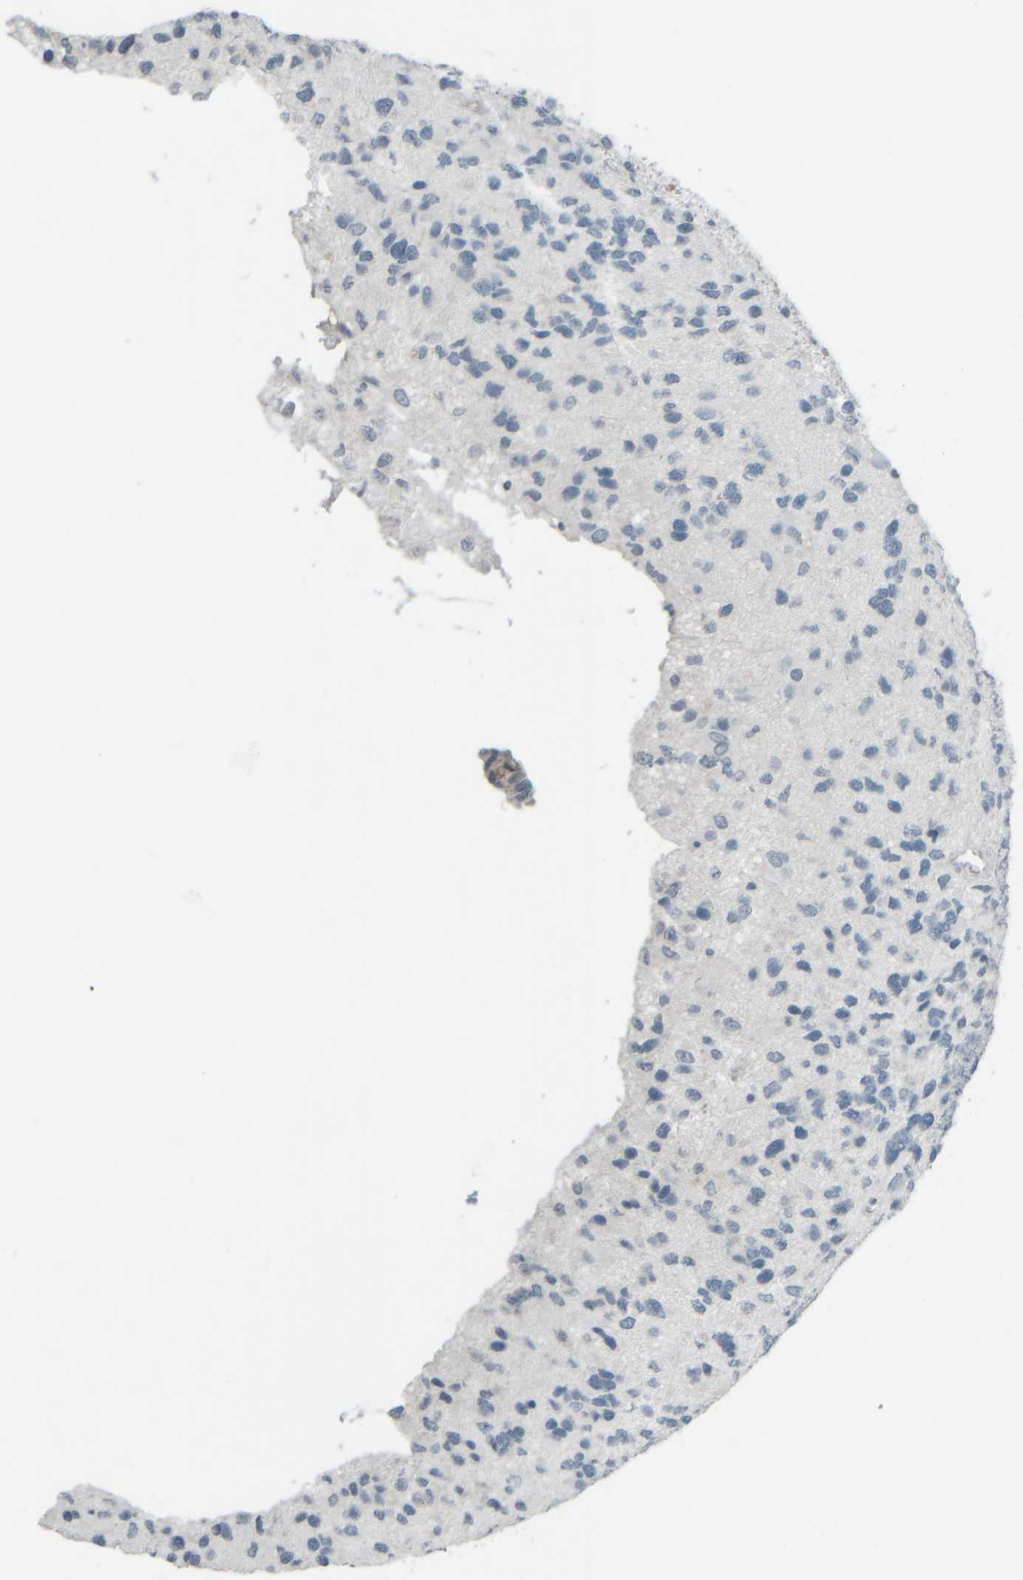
{"staining": {"intensity": "negative", "quantity": "none", "location": "none"}, "tissue": "glioma", "cell_type": "Tumor cells", "image_type": "cancer", "snomed": [{"axis": "morphology", "description": "Glioma, malignant, High grade"}, {"axis": "topography", "description": "Brain"}], "caption": "The photomicrograph shows no staining of tumor cells in glioma. Brightfield microscopy of immunohistochemistry (IHC) stained with DAB (brown) and hematoxylin (blue), captured at high magnification.", "gene": "TPSAB1", "patient": {"sex": "female", "age": 58}}